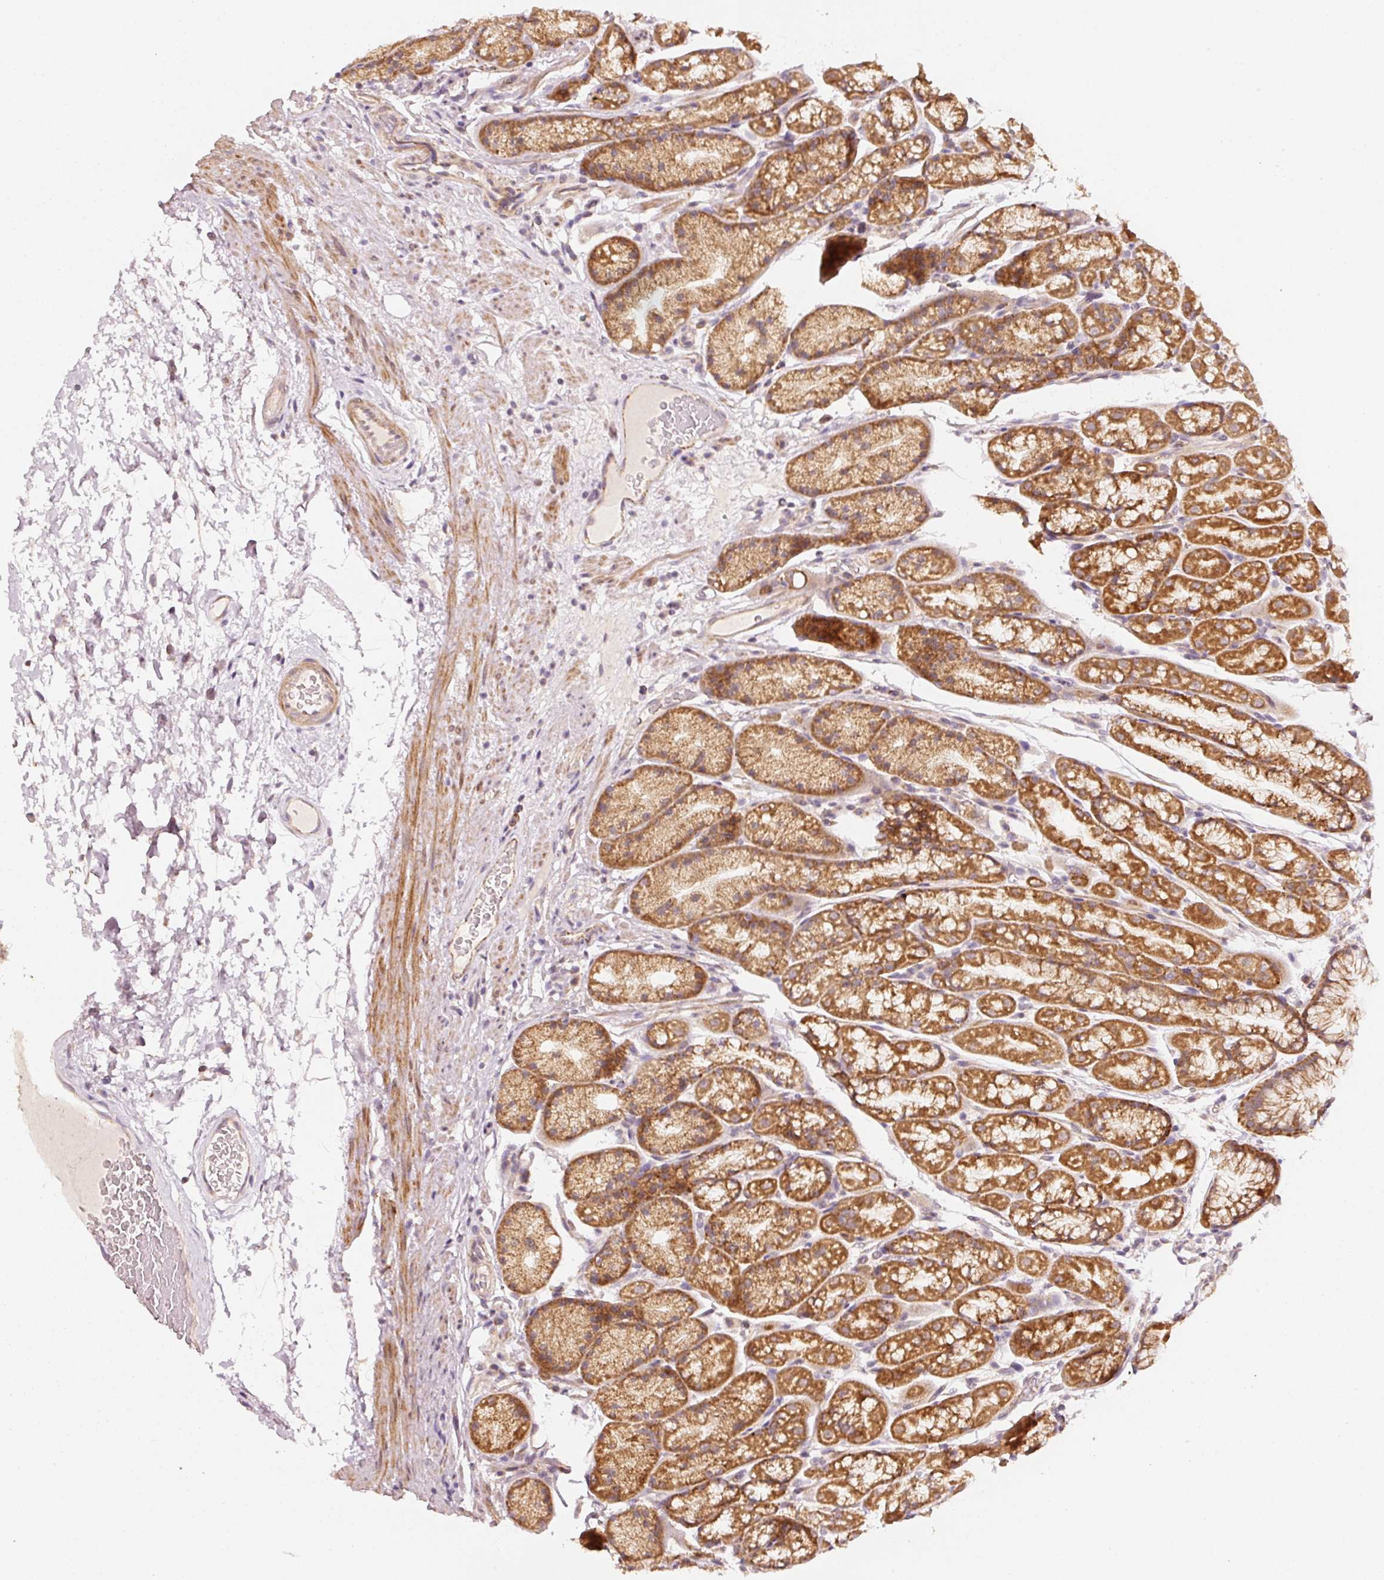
{"staining": {"intensity": "strong", "quantity": ">75%", "location": "cytoplasmic/membranous"}, "tissue": "stomach", "cell_type": "Glandular cells", "image_type": "normal", "snomed": [{"axis": "morphology", "description": "Normal tissue, NOS"}, {"axis": "topography", "description": "Stomach, lower"}], "caption": "Immunohistochemical staining of normal human stomach shows strong cytoplasmic/membranous protein positivity in about >75% of glandular cells.", "gene": "ARHGAP22", "patient": {"sex": "male", "age": 67}}